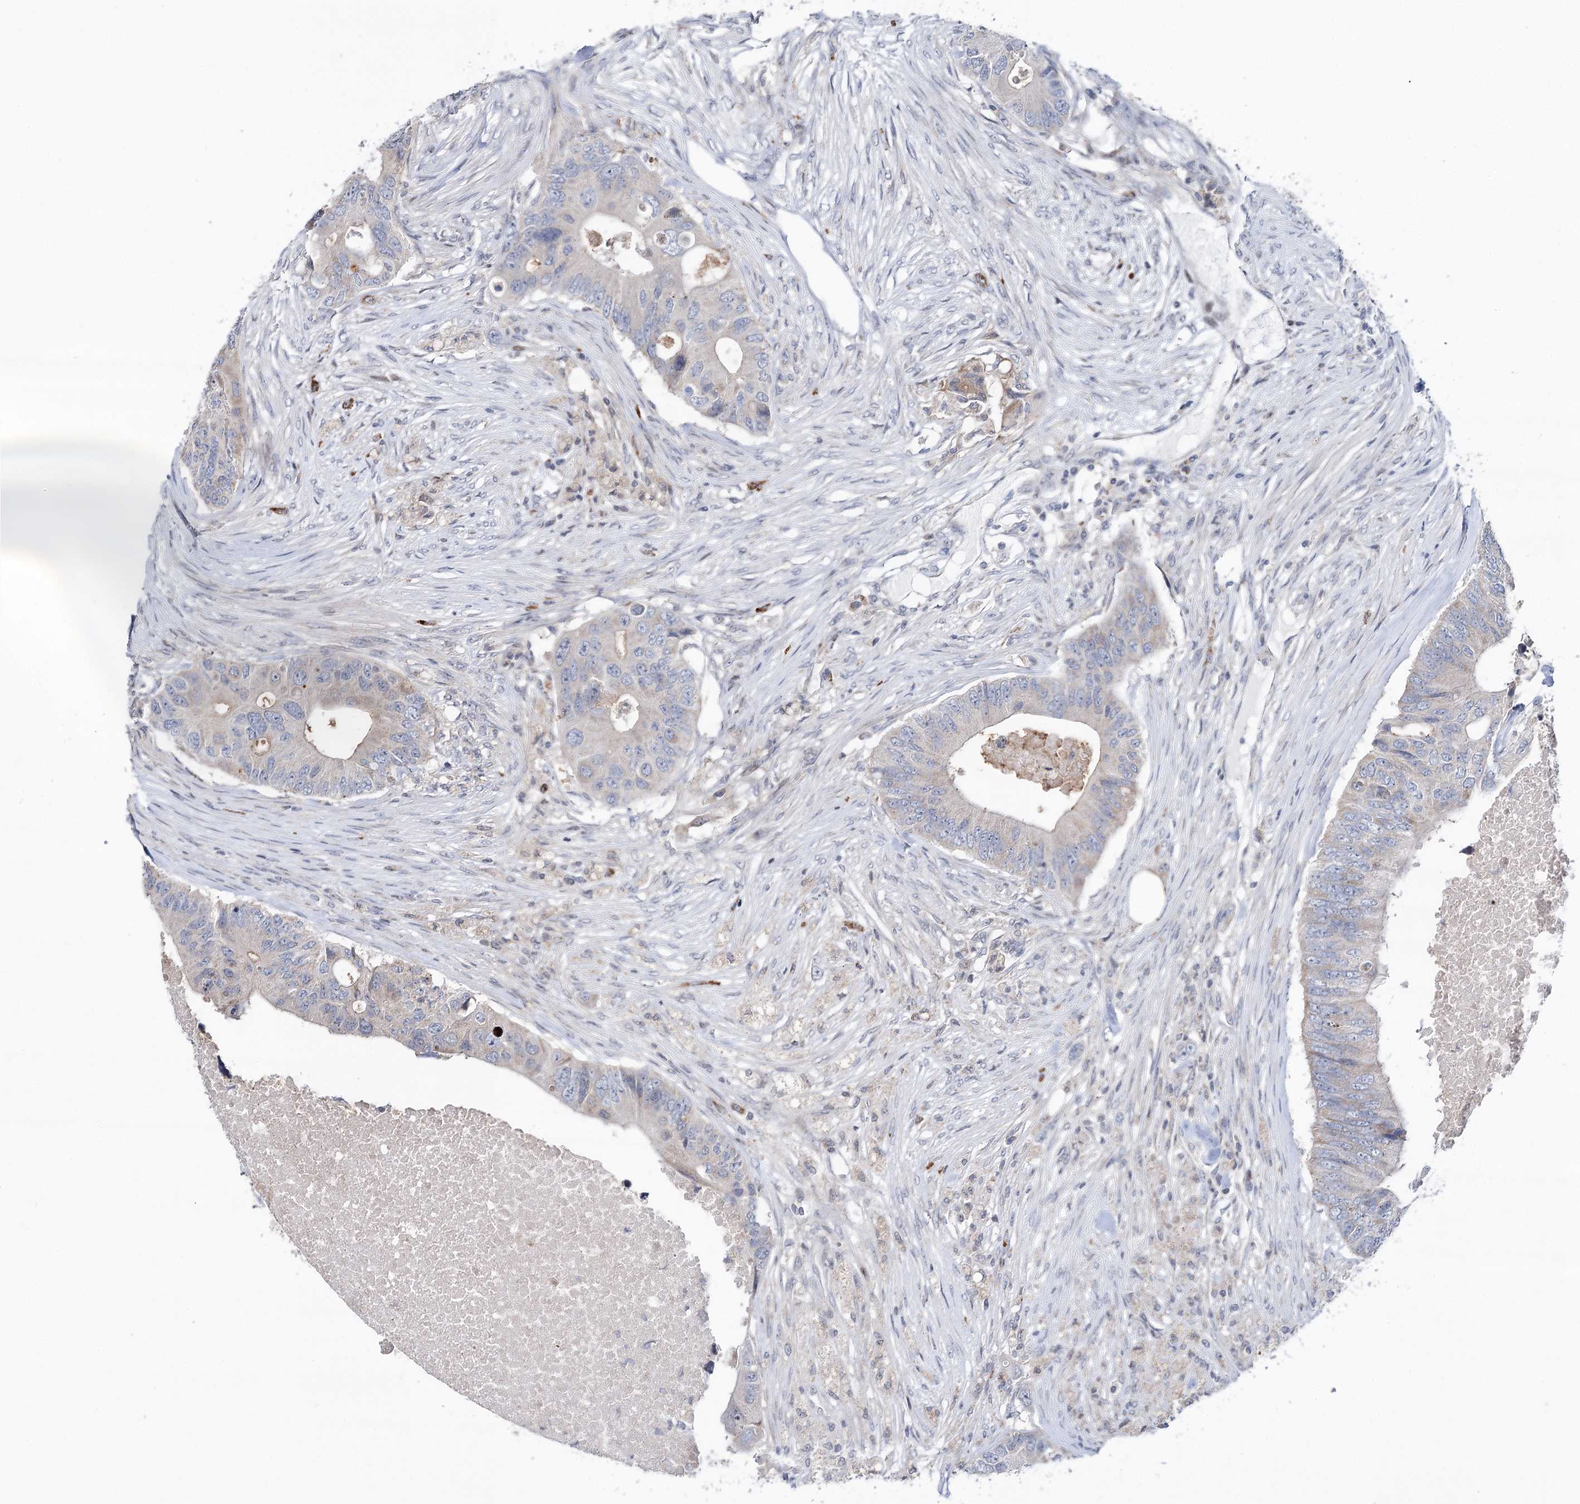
{"staining": {"intensity": "weak", "quantity": "<25%", "location": "cytoplasmic/membranous"}, "tissue": "colorectal cancer", "cell_type": "Tumor cells", "image_type": "cancer", "snomed": [{"axis": "morphology", "description": "Adenocarcinoma, NOS"}, {"axis": "topography", "description": "Colon"}], "caption": "An image of human colorectal cancer is negative for staining in tumor cells.", "gene": "PTGR1", "patient": {"sex": "male", "age": 71}}